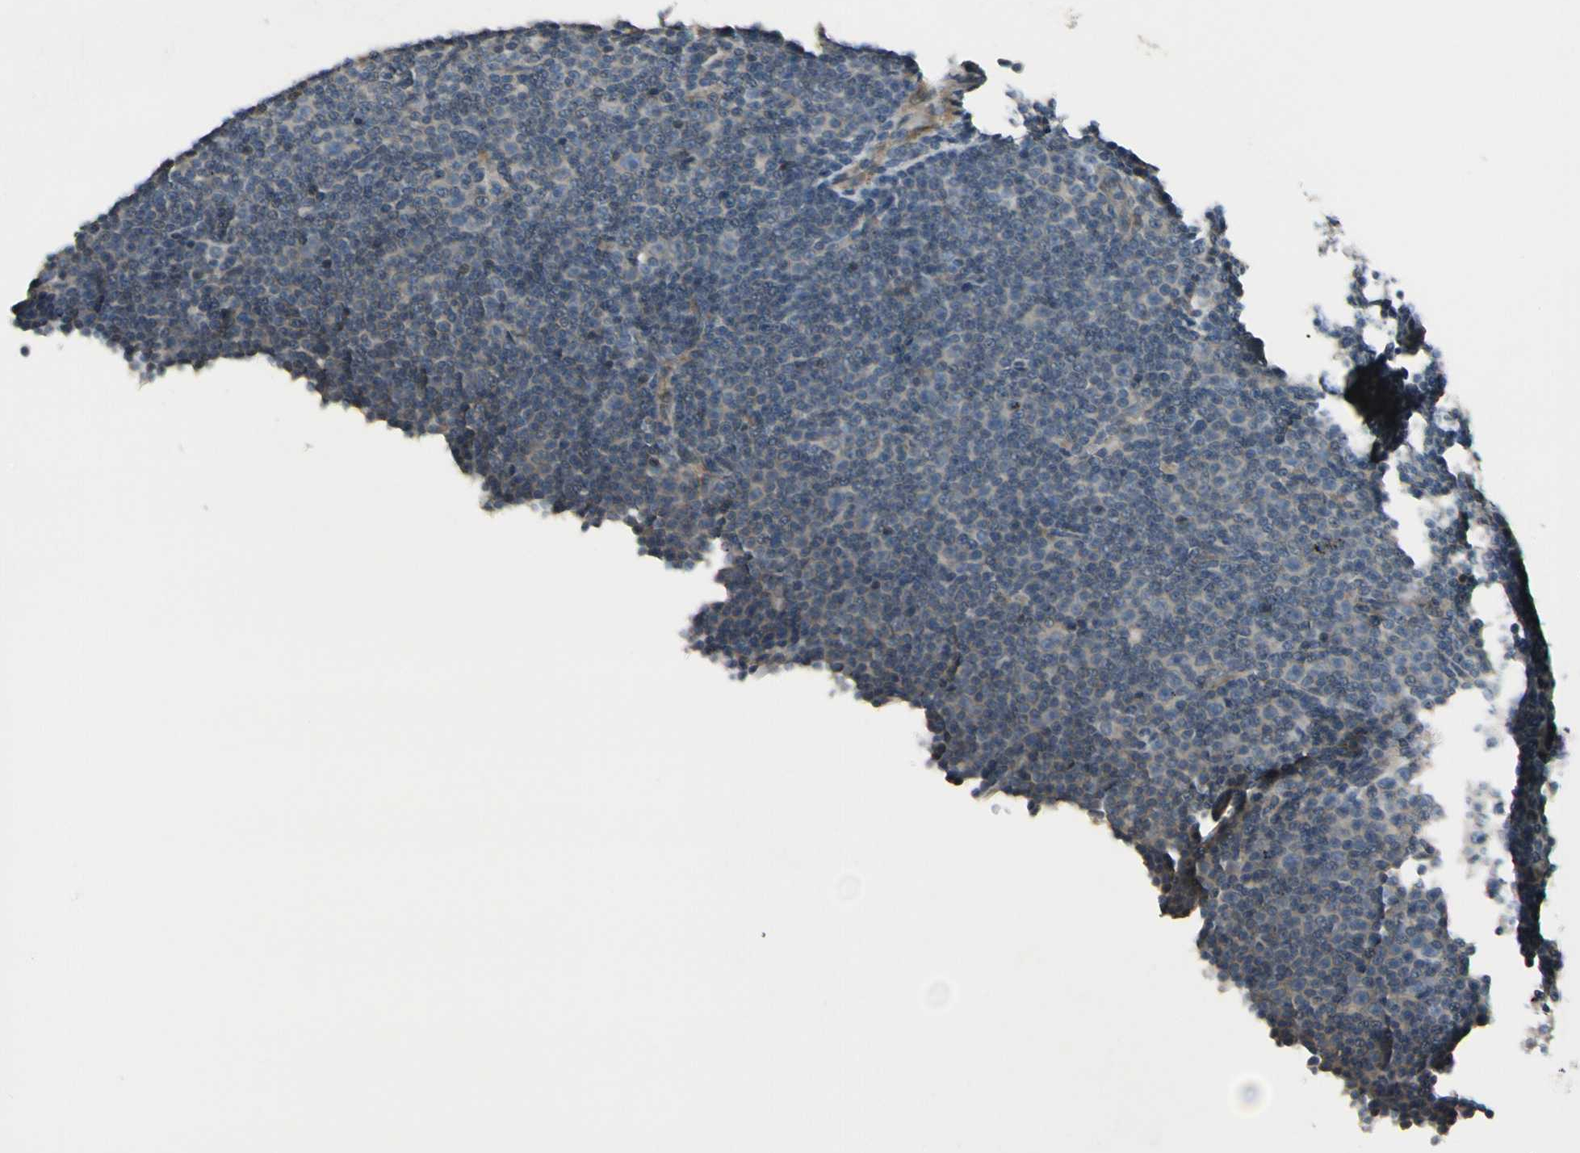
{"staining": {"intensity": "negative", "quantity": "none", "location": "none"}, "tissue": "lymphoma", "cell_type": "Tumor cells", "image_type": "cancer", "snomed": [{"axis": "morphology", "description": "Malignant lymphoma, non-Hodgkin's type, Low grade"}, {"axis": "topography", "description": "Lymph node"}], "caption": "DAB immunohistochemical staining of lymphoma reveals no significant expression in tumor cells.", "gene": "PPP3CB", "patient": {"sex": "female", "age": 67}}